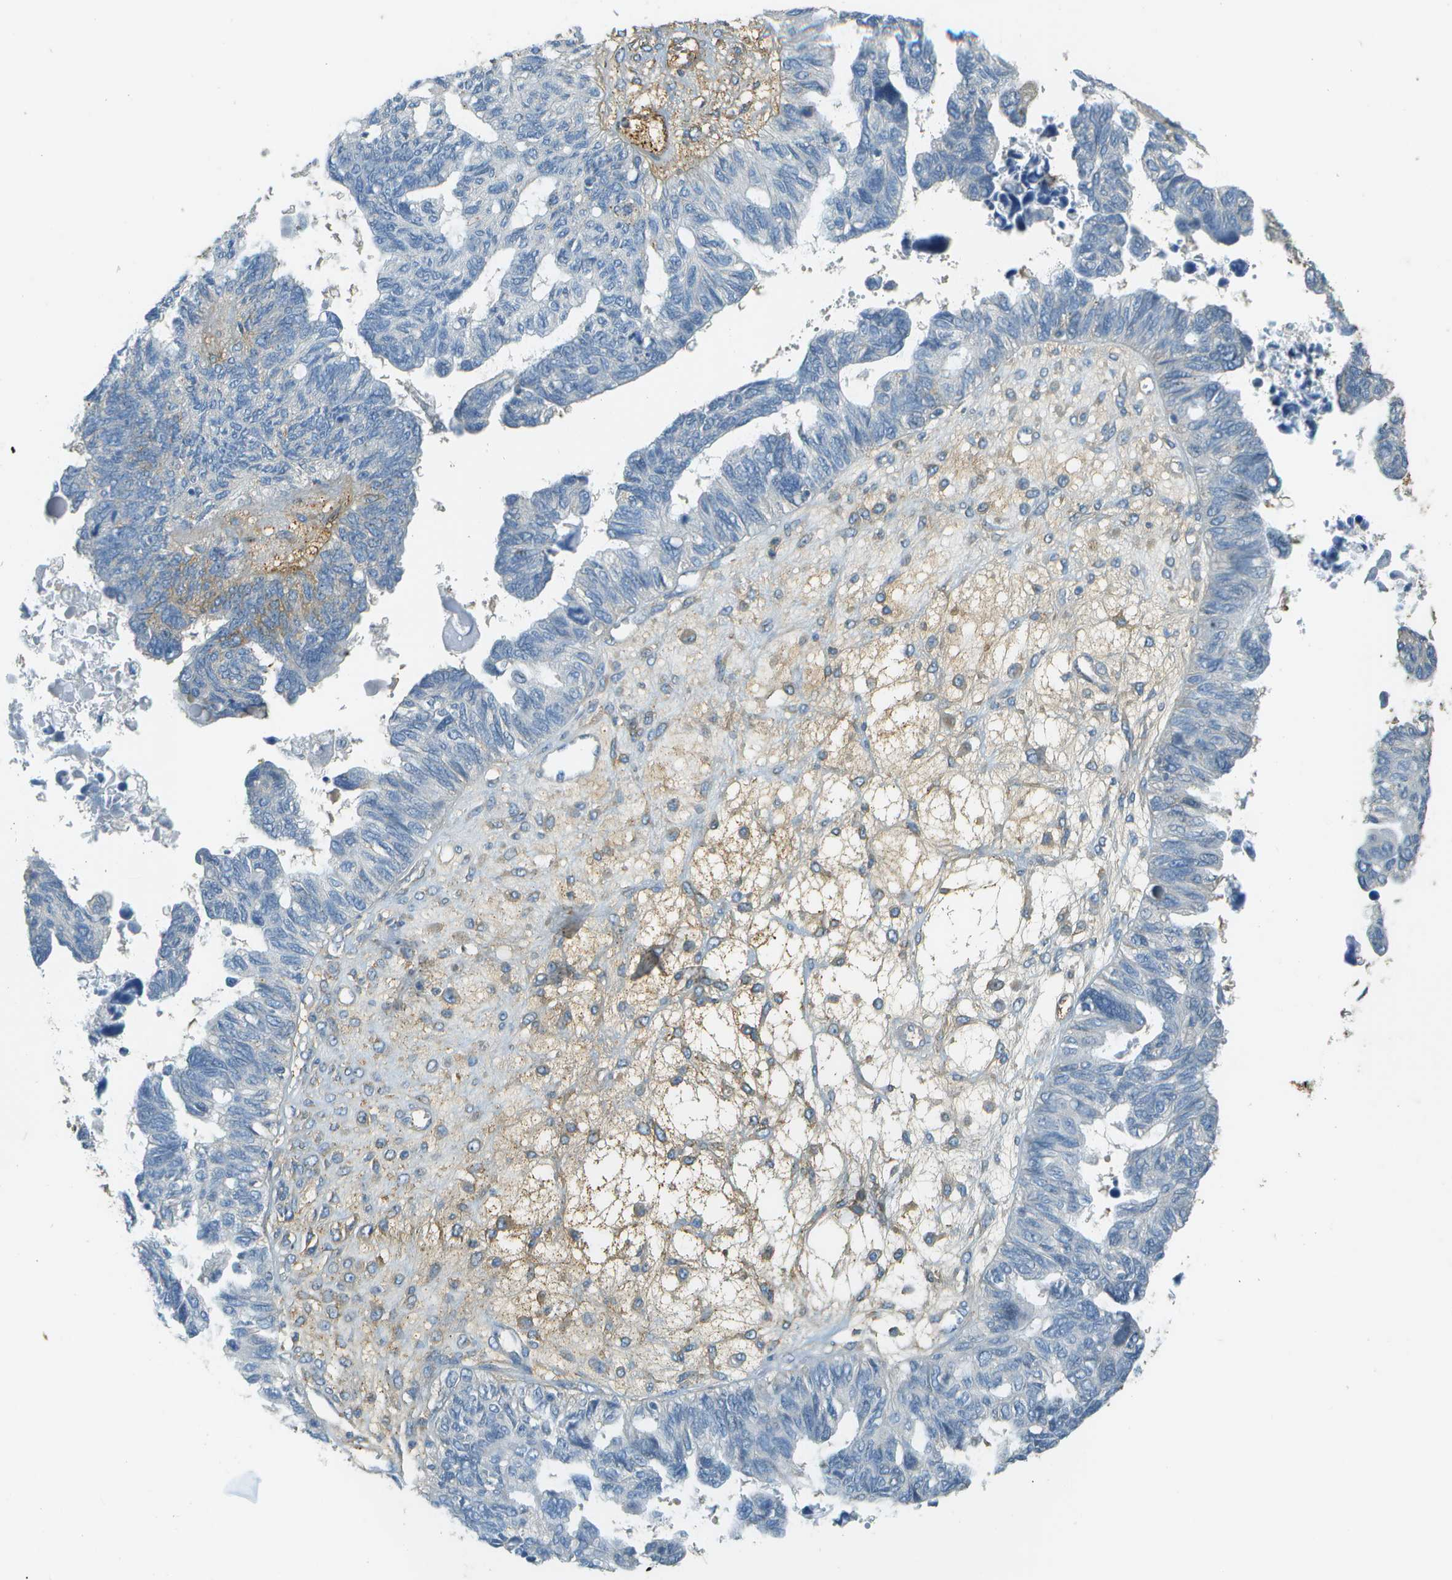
{"staining": {"intensity": "negative", "quantity": "none", "location": "none"}, "tissue": "ovarian cancer", "cell_type": "Tumor cells", "image_type": "cancer", "snomed": [{"axis": "morphology", "description": "Cystadenocarcinoma, serous, NOS"}, {"axis": "topography", "description": "Ovary"}], "caption": "A histopathology image of human serous cystadenocarcinoma (ovarian) is negative for staining in tumor cells.", "gene": "DCN", "patient": {"sex": "female", "age": 79}}